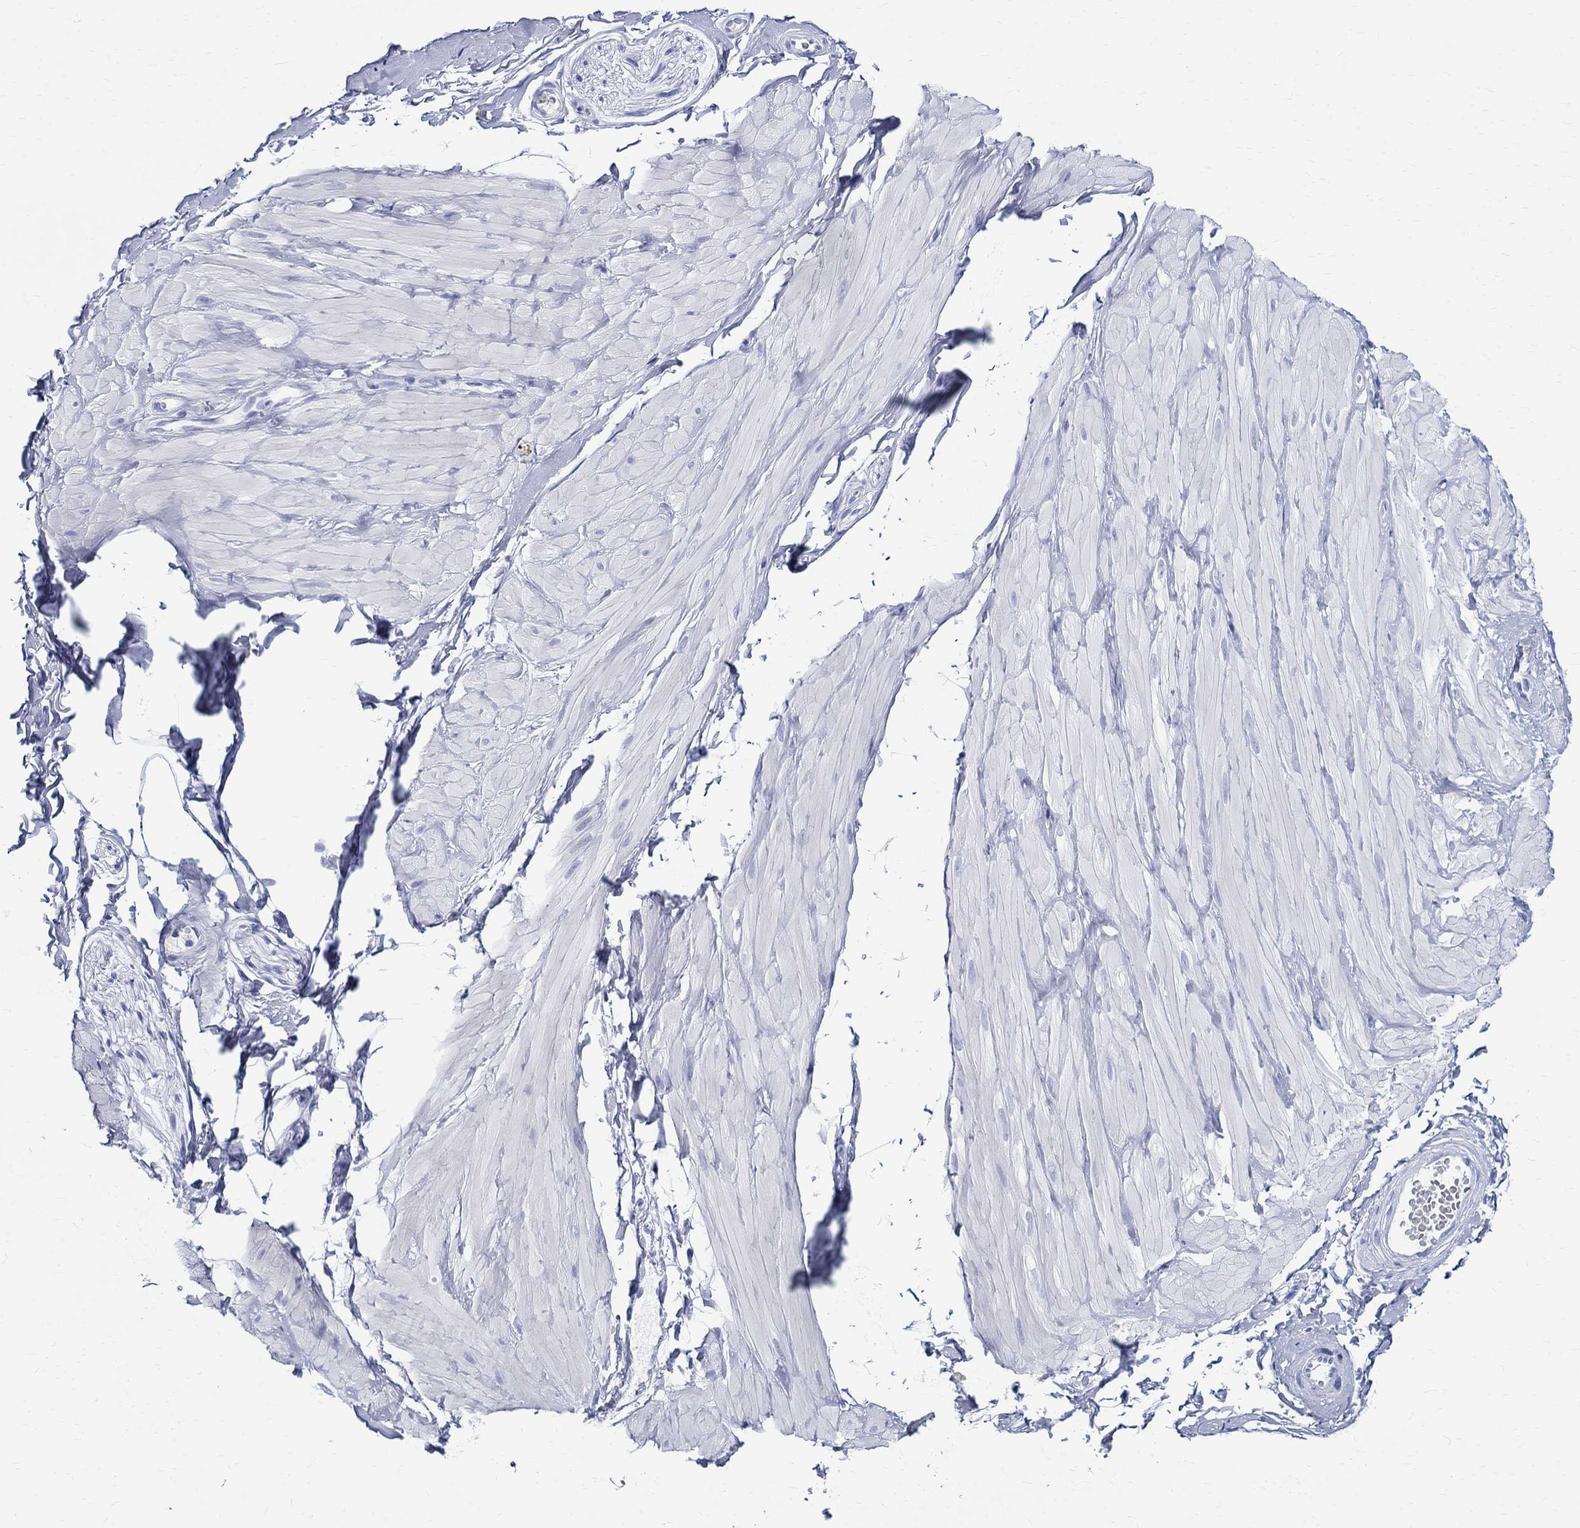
{"staining": {"intensity": "negative", "quantity": "none", "location": "none"}, "tissue": "adipose tissue", "cell_type": "Adipocytes", "image_type": "normal", "snomed": [{"axis": "morphology", "description": "Normal tissue, NOS"}, {"axis": "topography", "description": "Smooth muscle"}, {"axis": "topography", "description": "Peripheral nerve tissue"}], "caption": "Immunohistochemistry (IHC) histopathology image of unremarkable adipose tissue: adipose tissue stained with DAB (3,3'-diaminobenzidine) reveals no significant protein expression in adipocytes. Nuclei are stained in blue.", "gene": "BSPRY", "patient": {"sex": "male", "age": 22}}